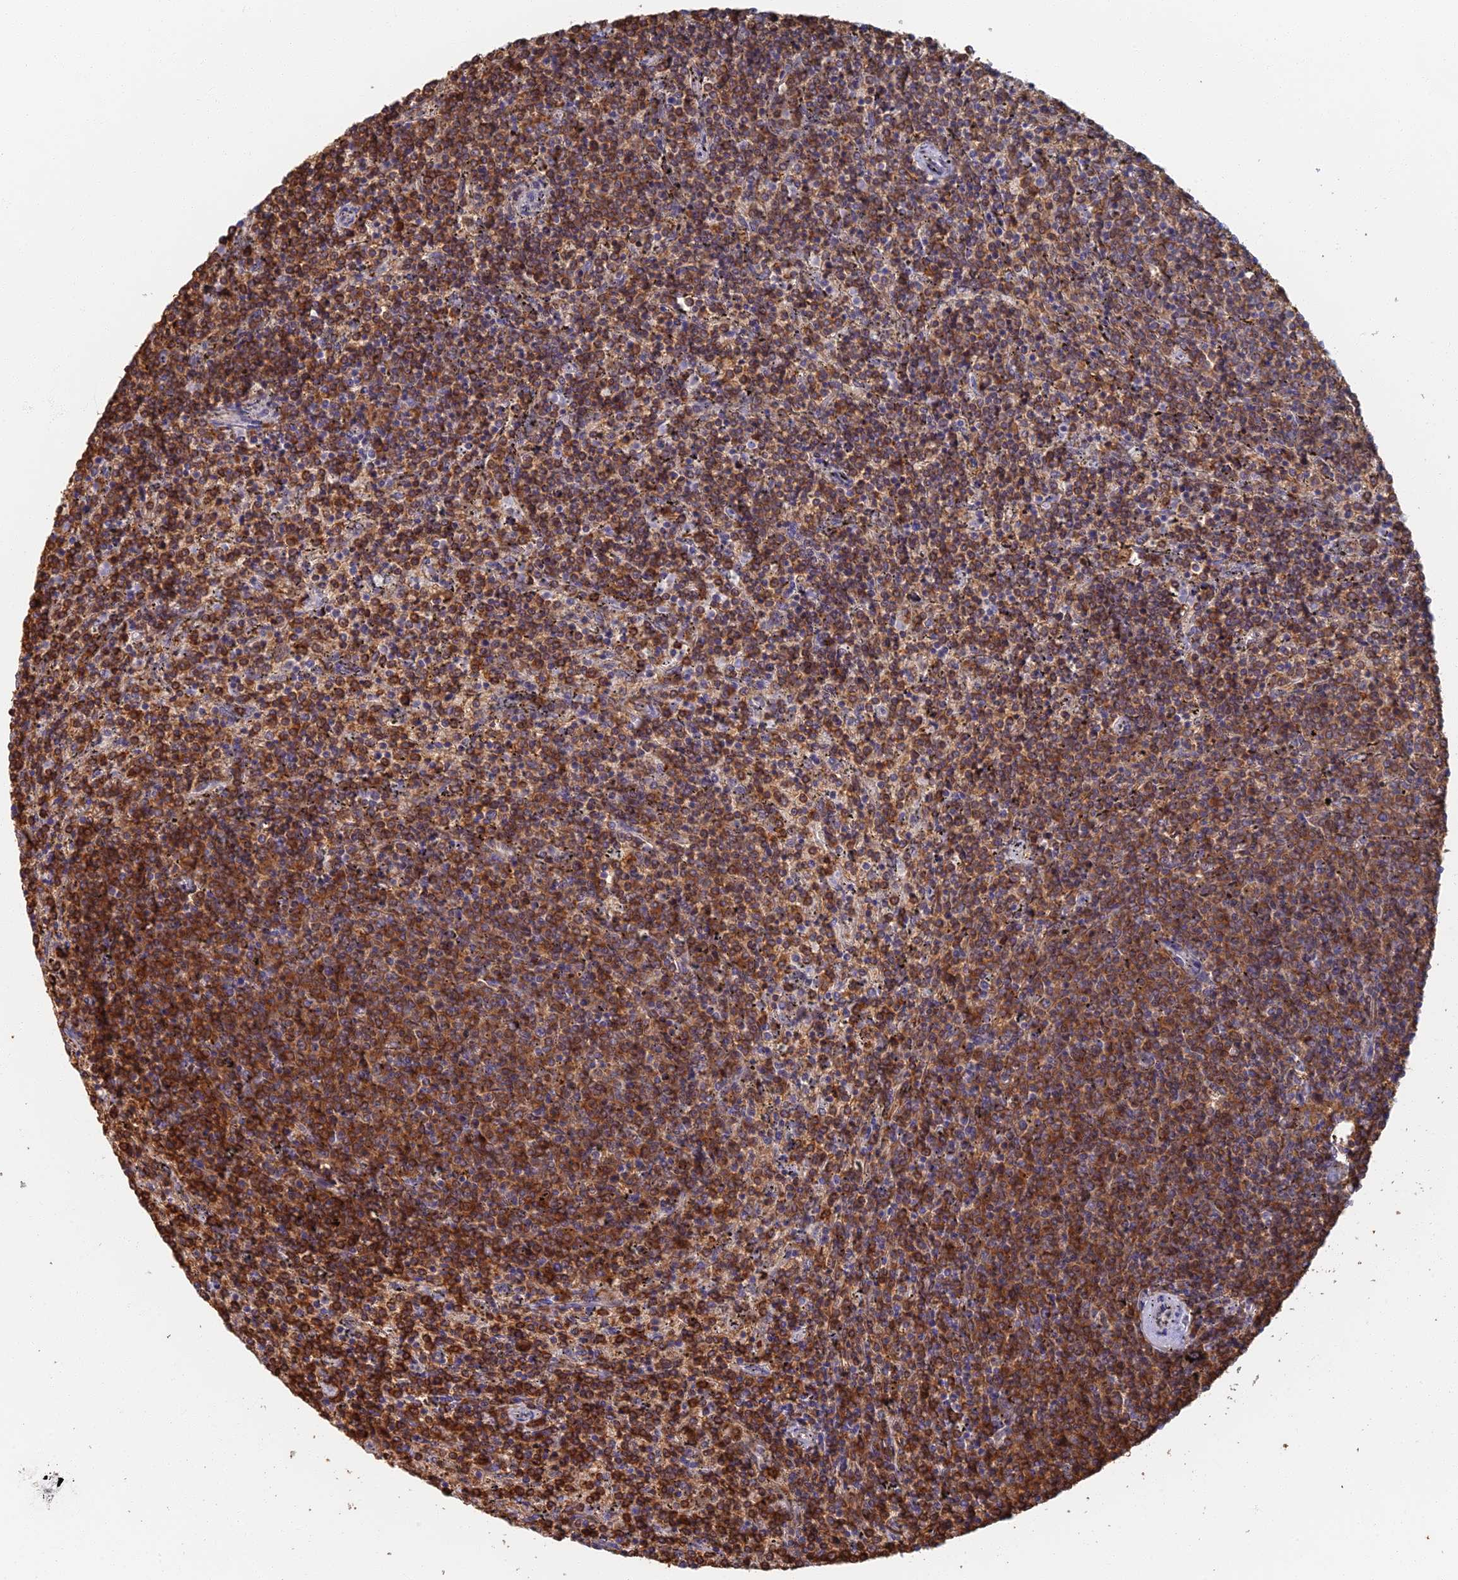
{"staining": {"intensity": "strong", "quantity": ">75%", "location": "cytoplasmic/membranous,nuclear"}, "tissue": "lymphoma", "cell_type": "Tumor cells", "image_type": "cancer", "snomed": [{"axis": "morphology", "description": "Malignant lymphoma, non-Hodgkin's type, Low grade"}, {"axis": "topography", "description": "Spleen"}], "caption": "A brown stain labels strong cytoplasmic/membranous and nuclear expression of a protein in lymphoma tumor cells.", "gene": "GPATCH1", "patient": {"sex": "female", "age": 50}}